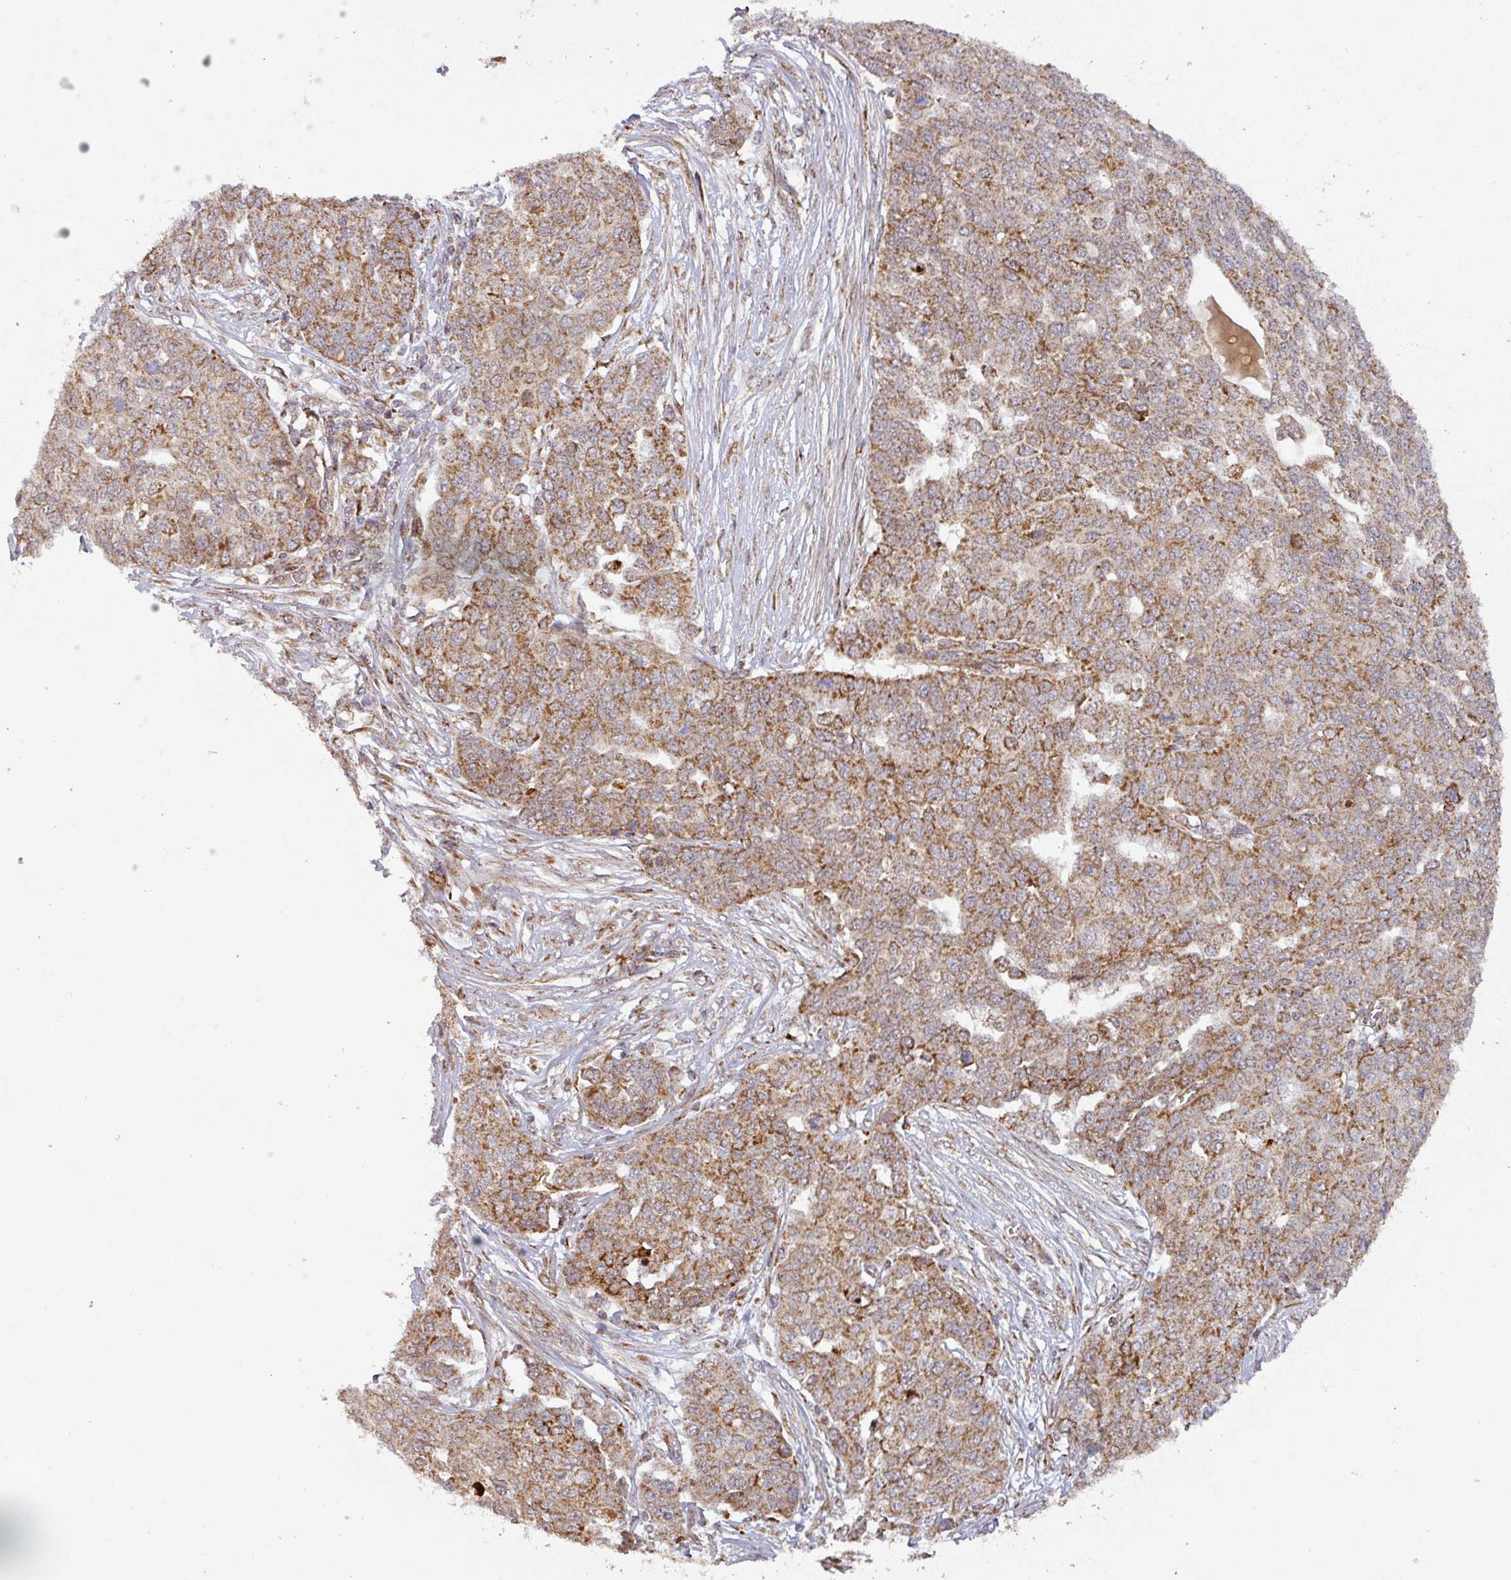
{"staining": {"intensity": "moderate", "quantity": ">75%", "location": "cytoplasmic/membranous"}, "tissue": "ovarian cancer", "cell_type": "Tumor cells", "image_type": "cancer", "snomed": [{"axis": "morphology", "description": "Cystadenocarcinoma, serous, NOS"}, {"axis": "topography", "description": "Soft tissue"}, {"axis": "topography", "description": "Ovary"}], "caption": "Protein staining of serous cystadenocarcinoma (ovarian) tissue exhibits moderate cytoplasmic/membranous staining in approximately >75% of tumor cells.", "gene": "GPD2", "patient": {"sex": "female", "age": 57}}